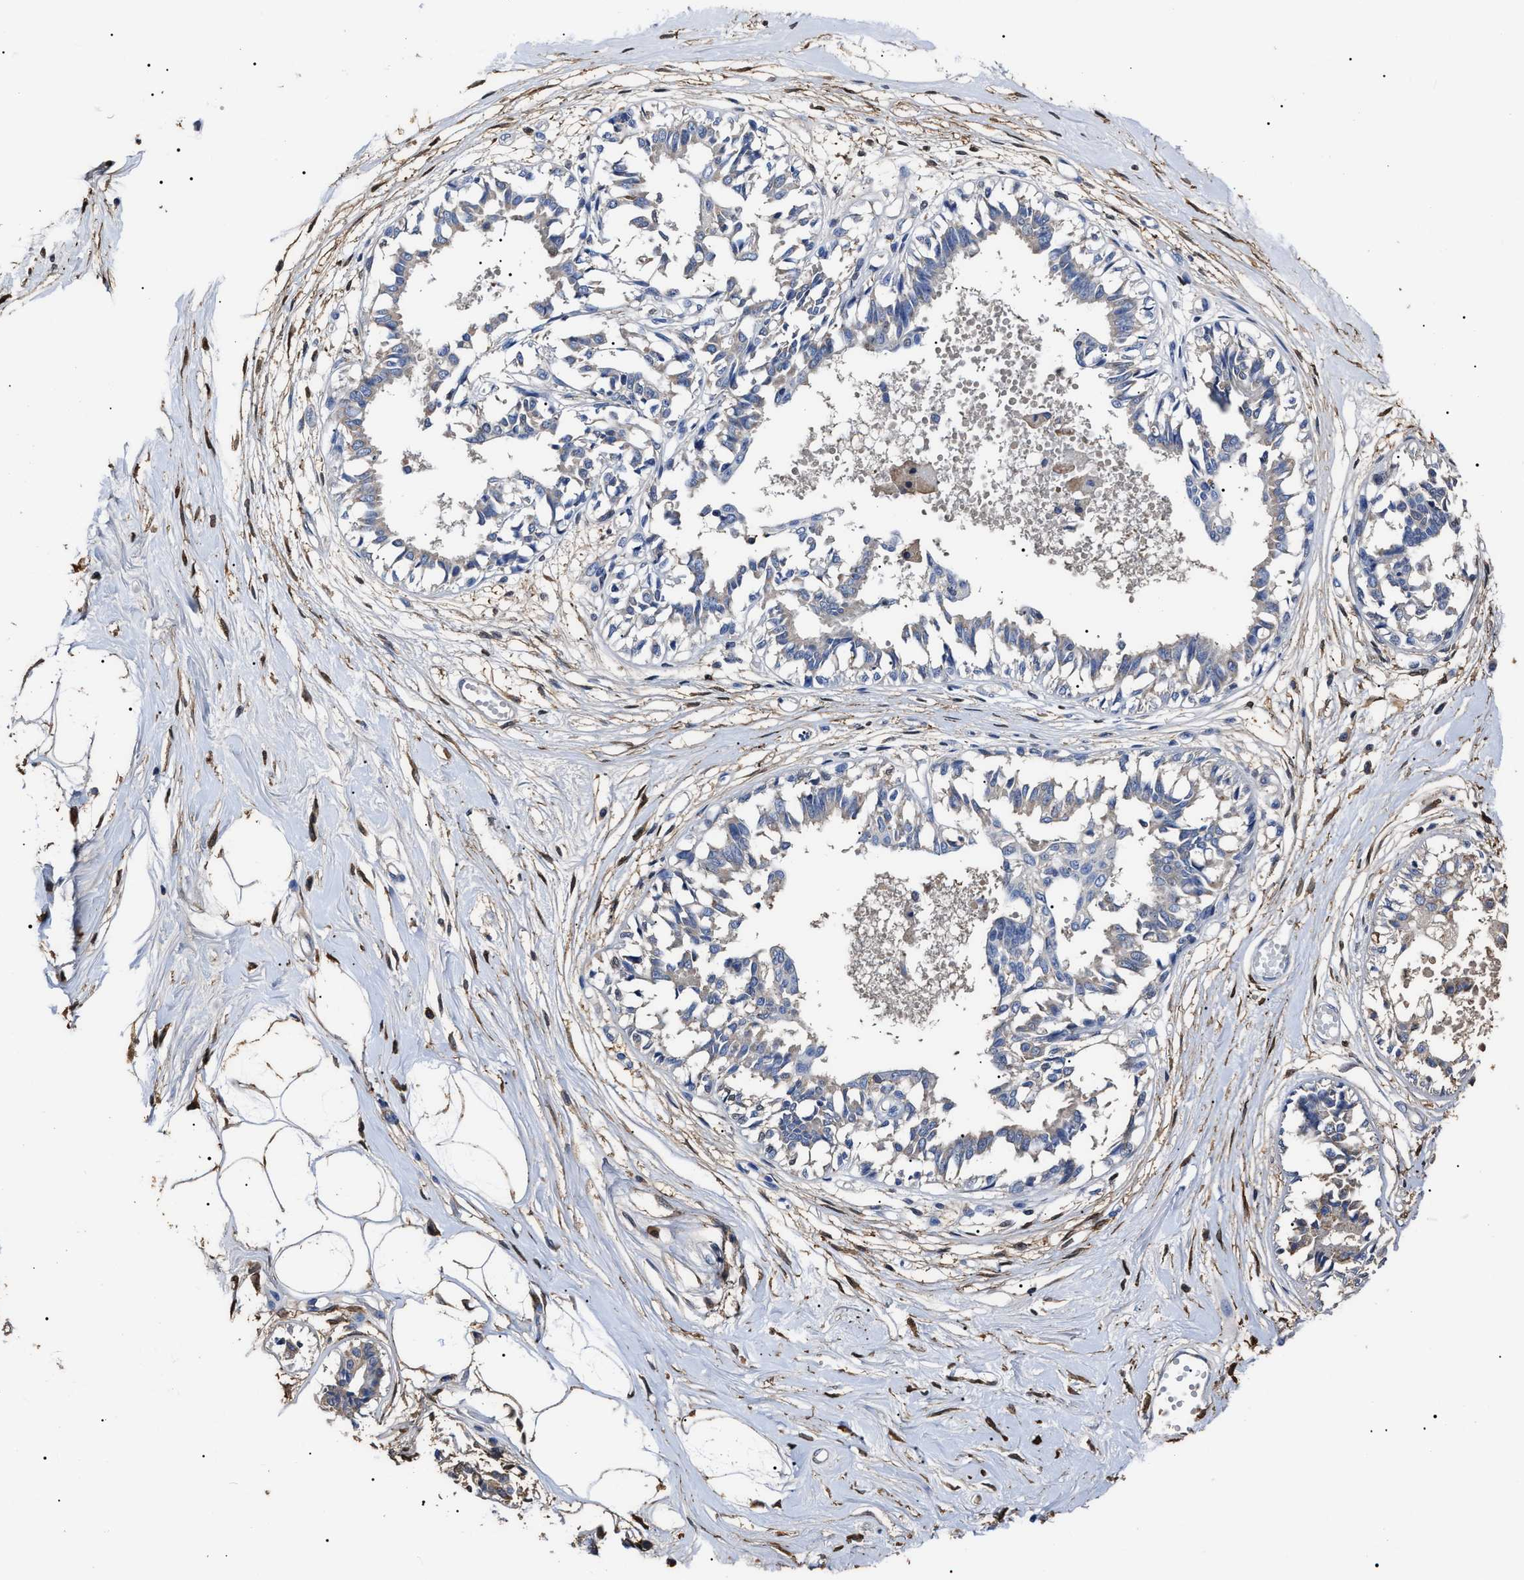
{"staining": {"intensity": "weak", "quantity": ">75%", "location": "cytoplasmic/membranous"}, "tissue": "breast", "cell_type": "Adipocytes", "image_type": "normal", "snomed": [{"axis": "morphology", "description": "Normal tissue, NOS"}, {"axis": "topography", "description": "Breast"}], "caption": "An image of human breast stained for a protein displays weak cytoplasmic/membranous brown staining in adipocytes. (brown staining indicates protein expression, while blue staining denotes nuclei).", "gene": "ALDH1A1", "patient": {"sex": "female", "age": 45}}